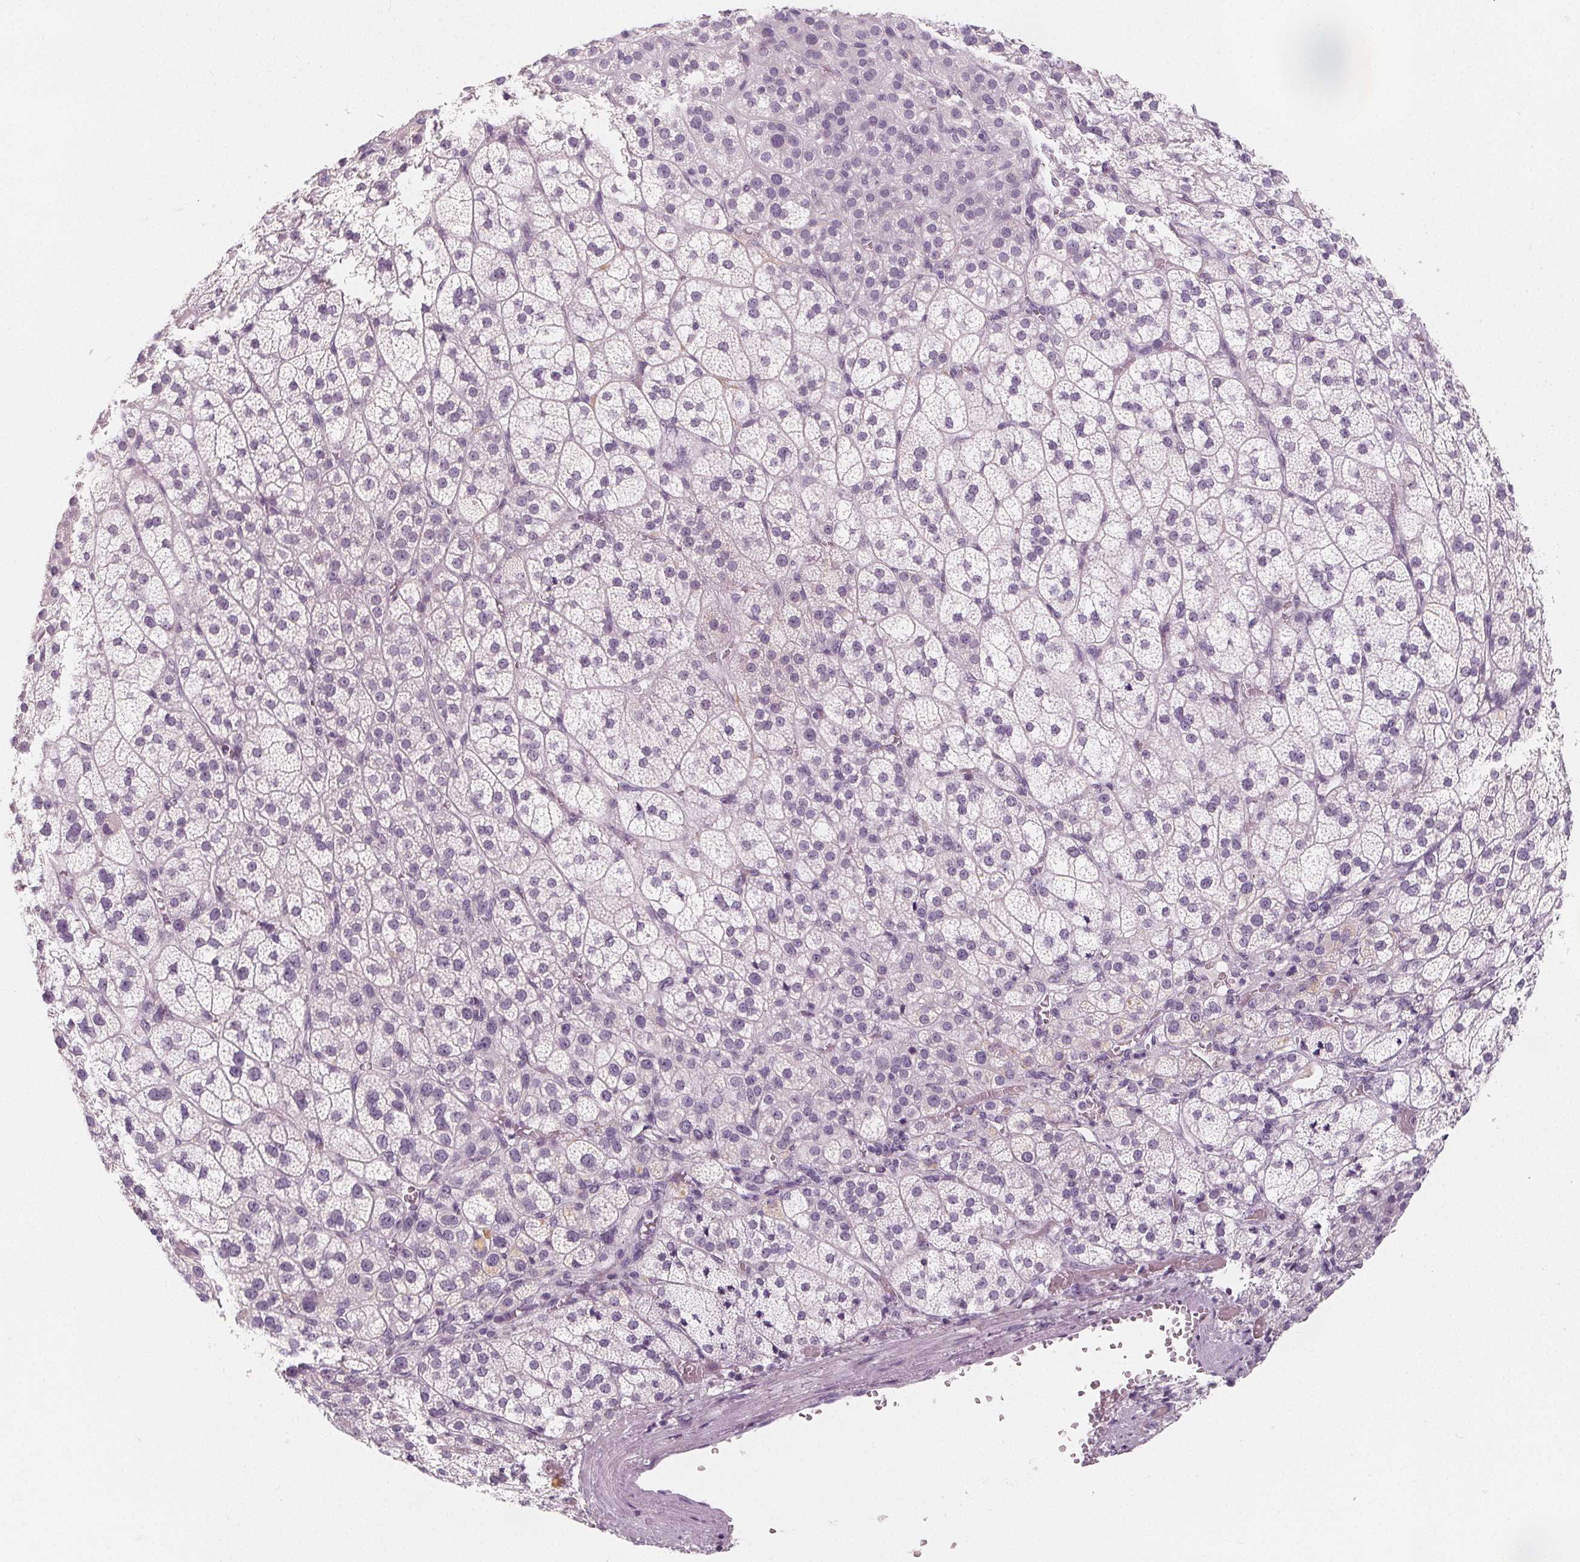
{"staining": {"intensity": "negative", "quantity": "none", "location": "none"}, "tissue": "adrenal gland", "cell_type": "Glandular cells", "image_type": "normal", "snomed": [{"axis": "morphology", "description": "Normal tissue, NOS"}, {"axis": "topography", "description": "Adrenal gland"}], "caption": "A high-resolution micrograph shows IHC staining of benign adrenal gland, which shows no significant staining in glandular cells.", "gene": "DBX2", "patient": {"sex": "female", "age": 60}}